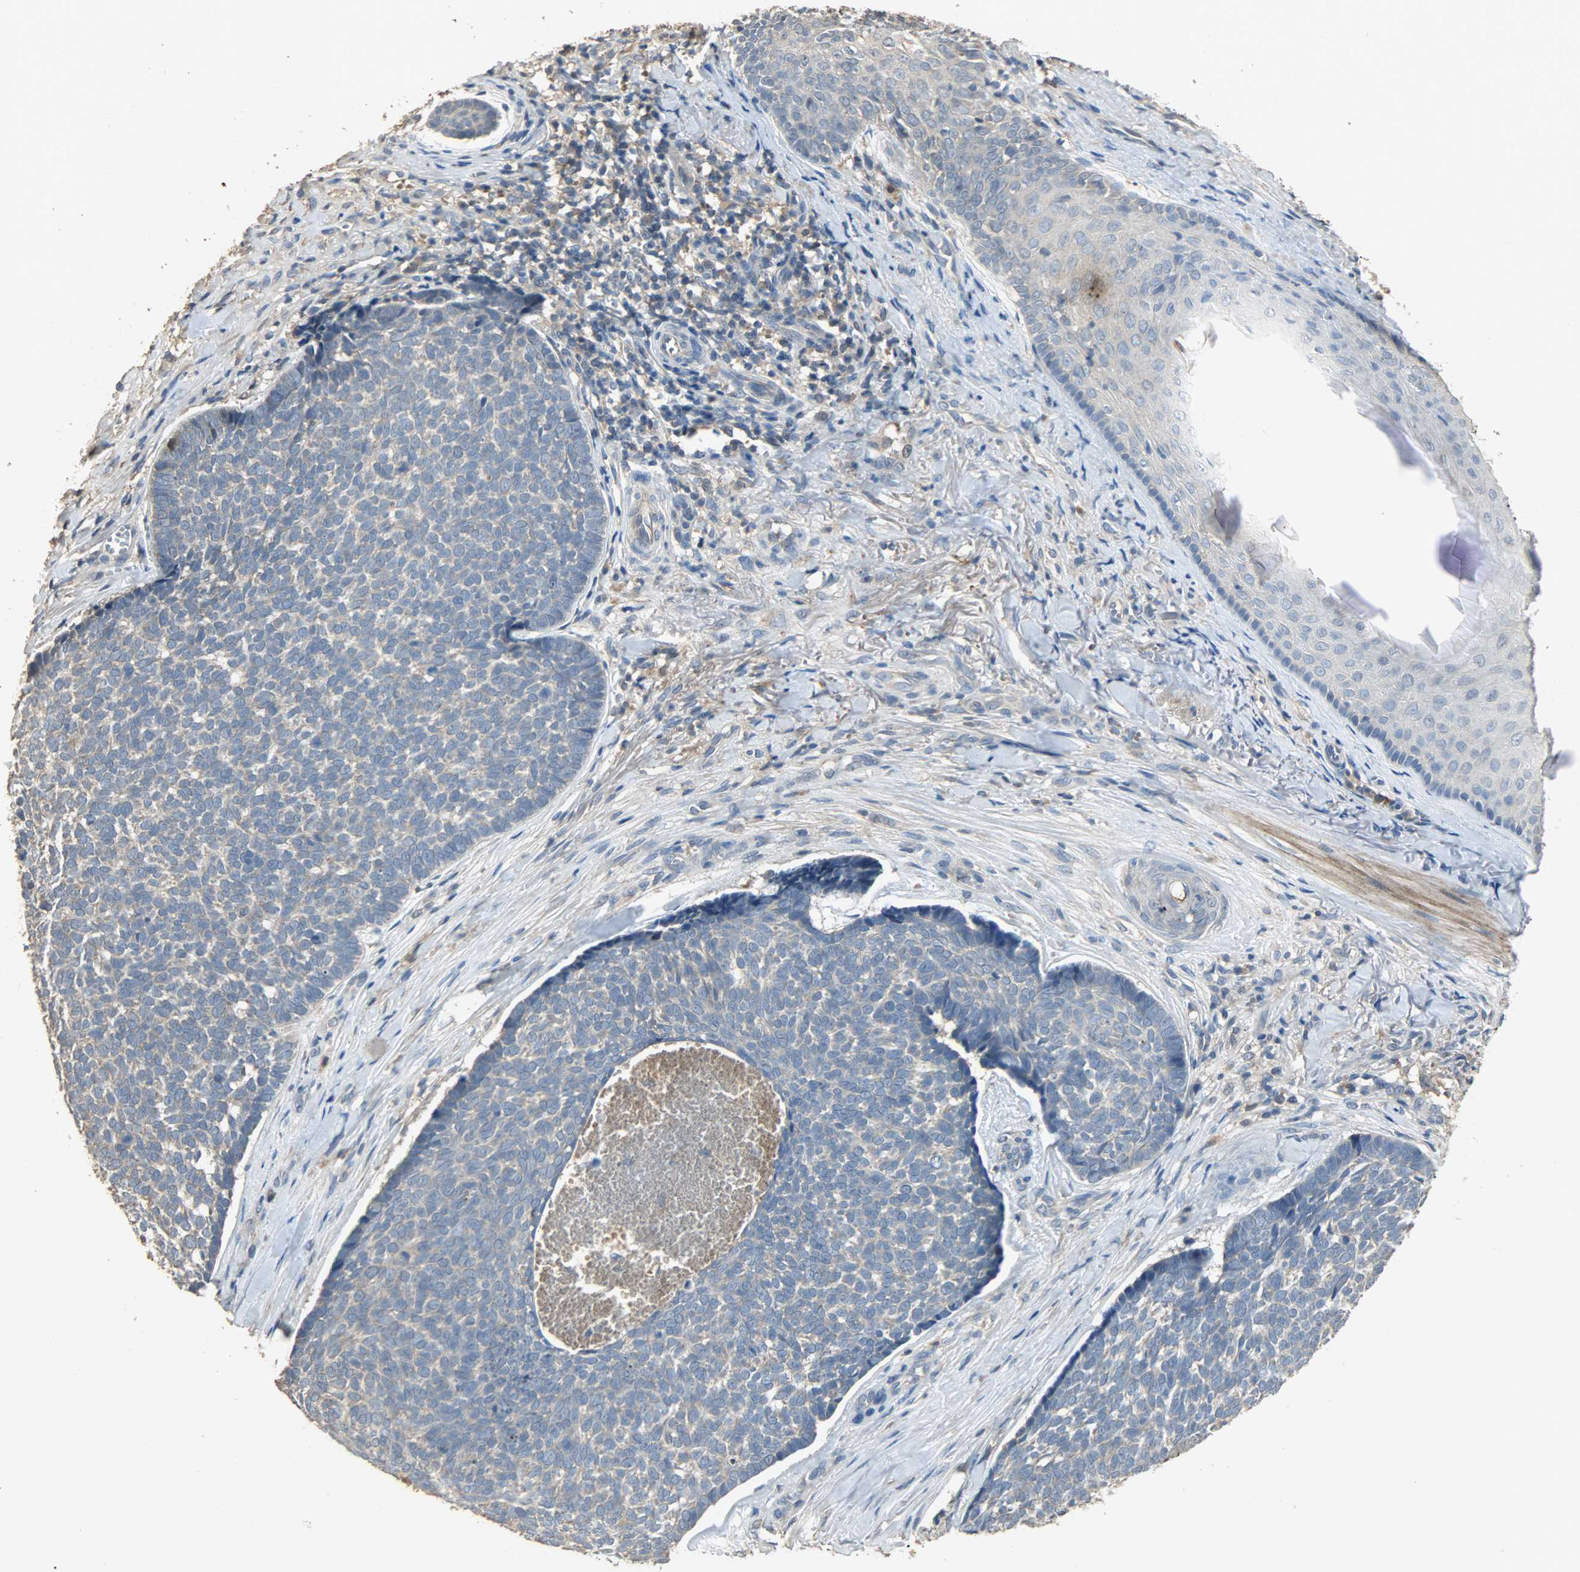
{"staining": {"intensity": "weak", "quantity": ">75%", "location": "cytoplasmic/membranous"}, "tissue": "skin cancer", "cell_type": "Tumor cells", "image_type": "cancer", "snomed": [{"axis": "morphology", "description": "Basal cell carcinoma"}, {"axis": "topography", "description": "Skin"}], "caption": "Immunohistochemistry micrograph of skin cancer (basal cell carcinoma) stained for a protein (brown), which exhibits low levels of weak cytoplasmic/membranous expression in approximately >75% of tumor cells.", "gene": "CDKN2C", "patient": {"sex": "male", "age": 84}}